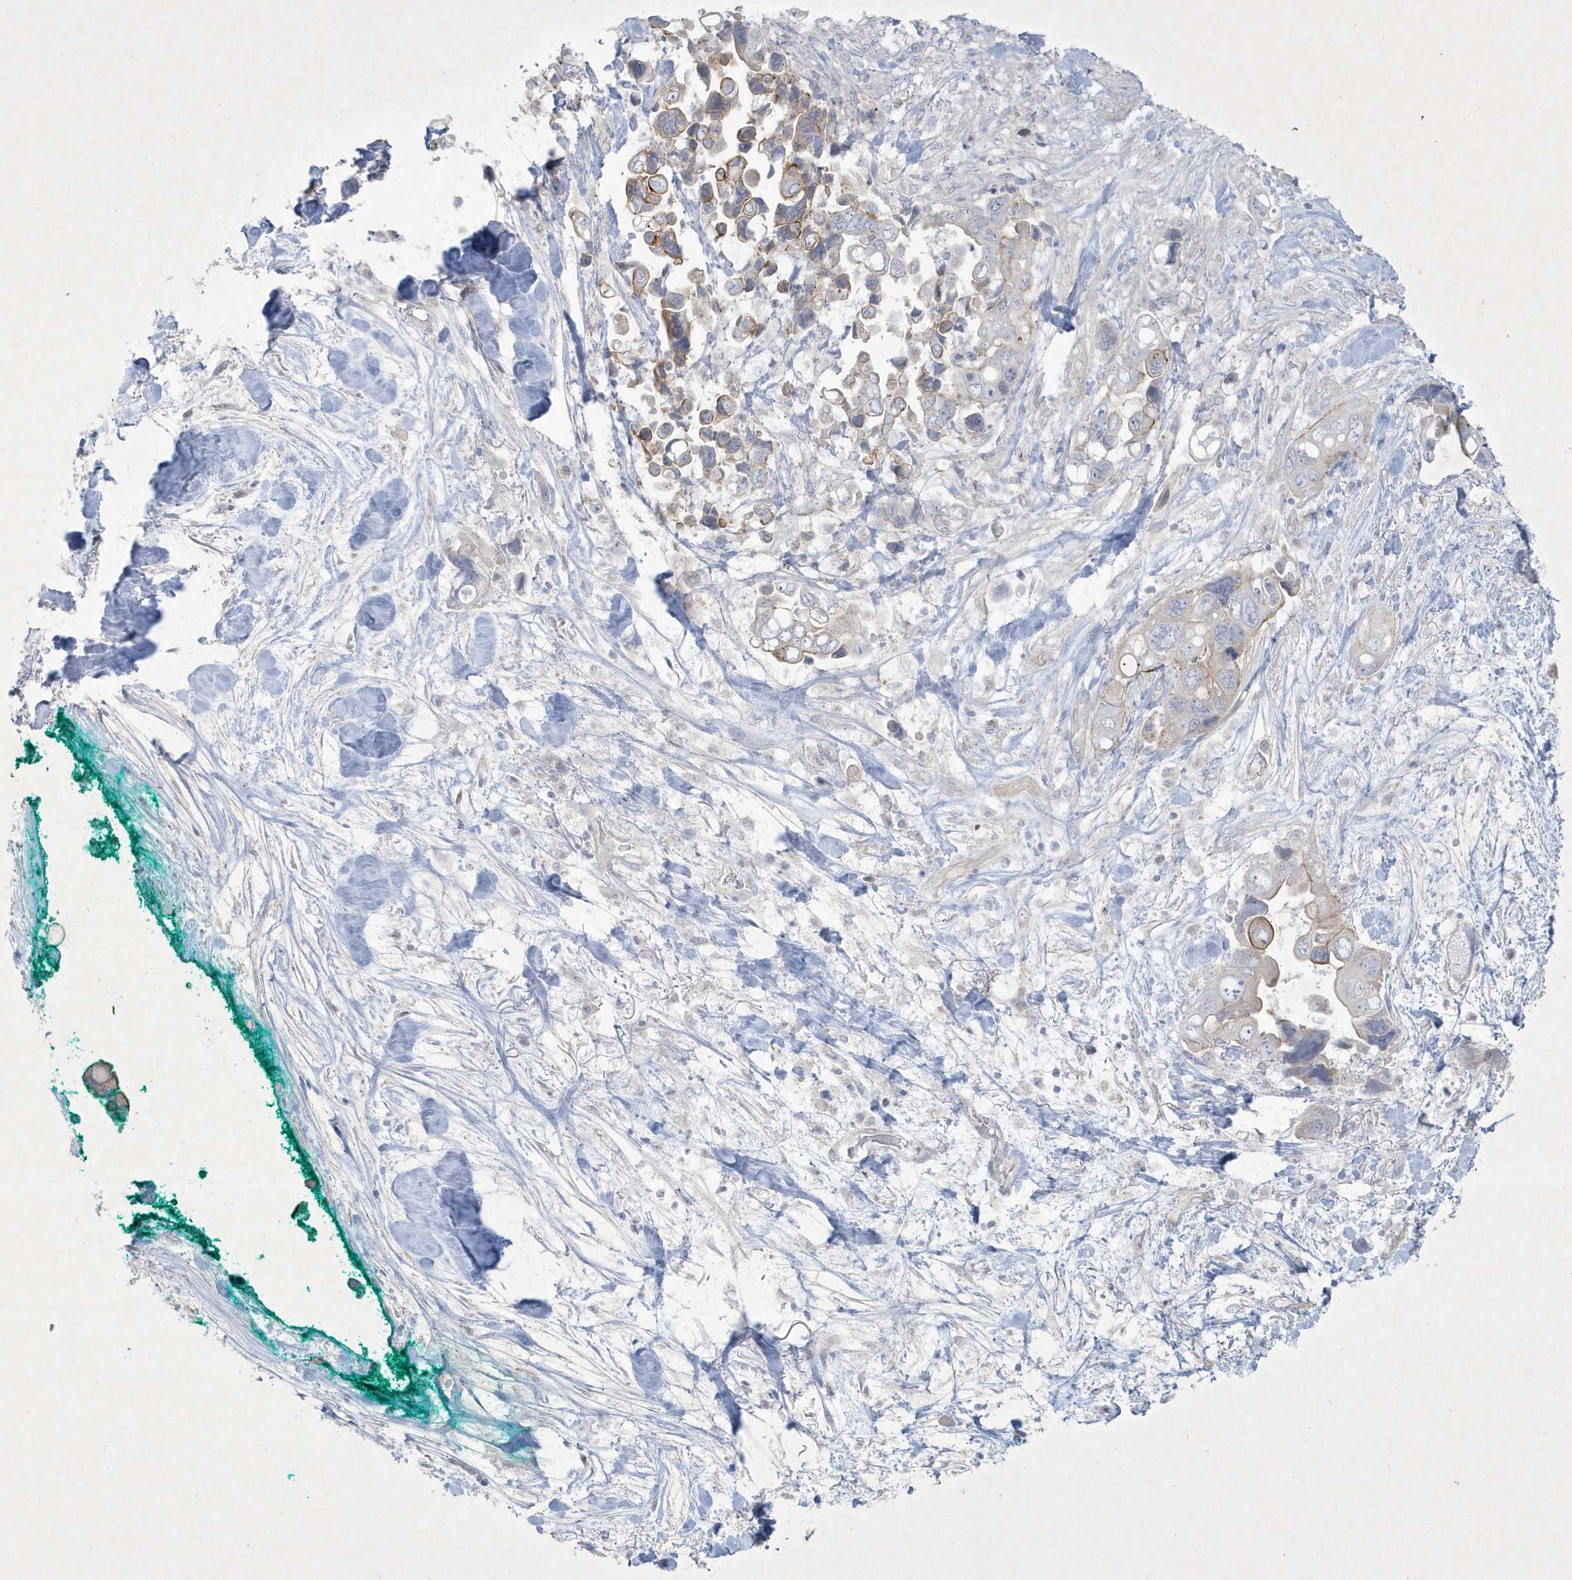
{"staining": {"intensity": "moderate", "quantity": "<25%", "location": "cytoplasmic/membranous"}, "tissue": "pancreatic cancer", "cell_type": "Tumor cells", "image_type": "cancer", "snomed": [{"axis": "morphology", "description": "Adenocarcinoma, NOS"}, {"axis": "topography", "description": "Pancreas"}], "caption": "A low amount of moderate cytoplasmic/membranous expression is identified in approximately <25% of tumor cells in pancreatic adenocarcinoma tissue. Ihc stains the protein in brown and the nuclei are stained blue.", "gene": "CCDC24", "patient": {"sex": "female", "age": 72}}